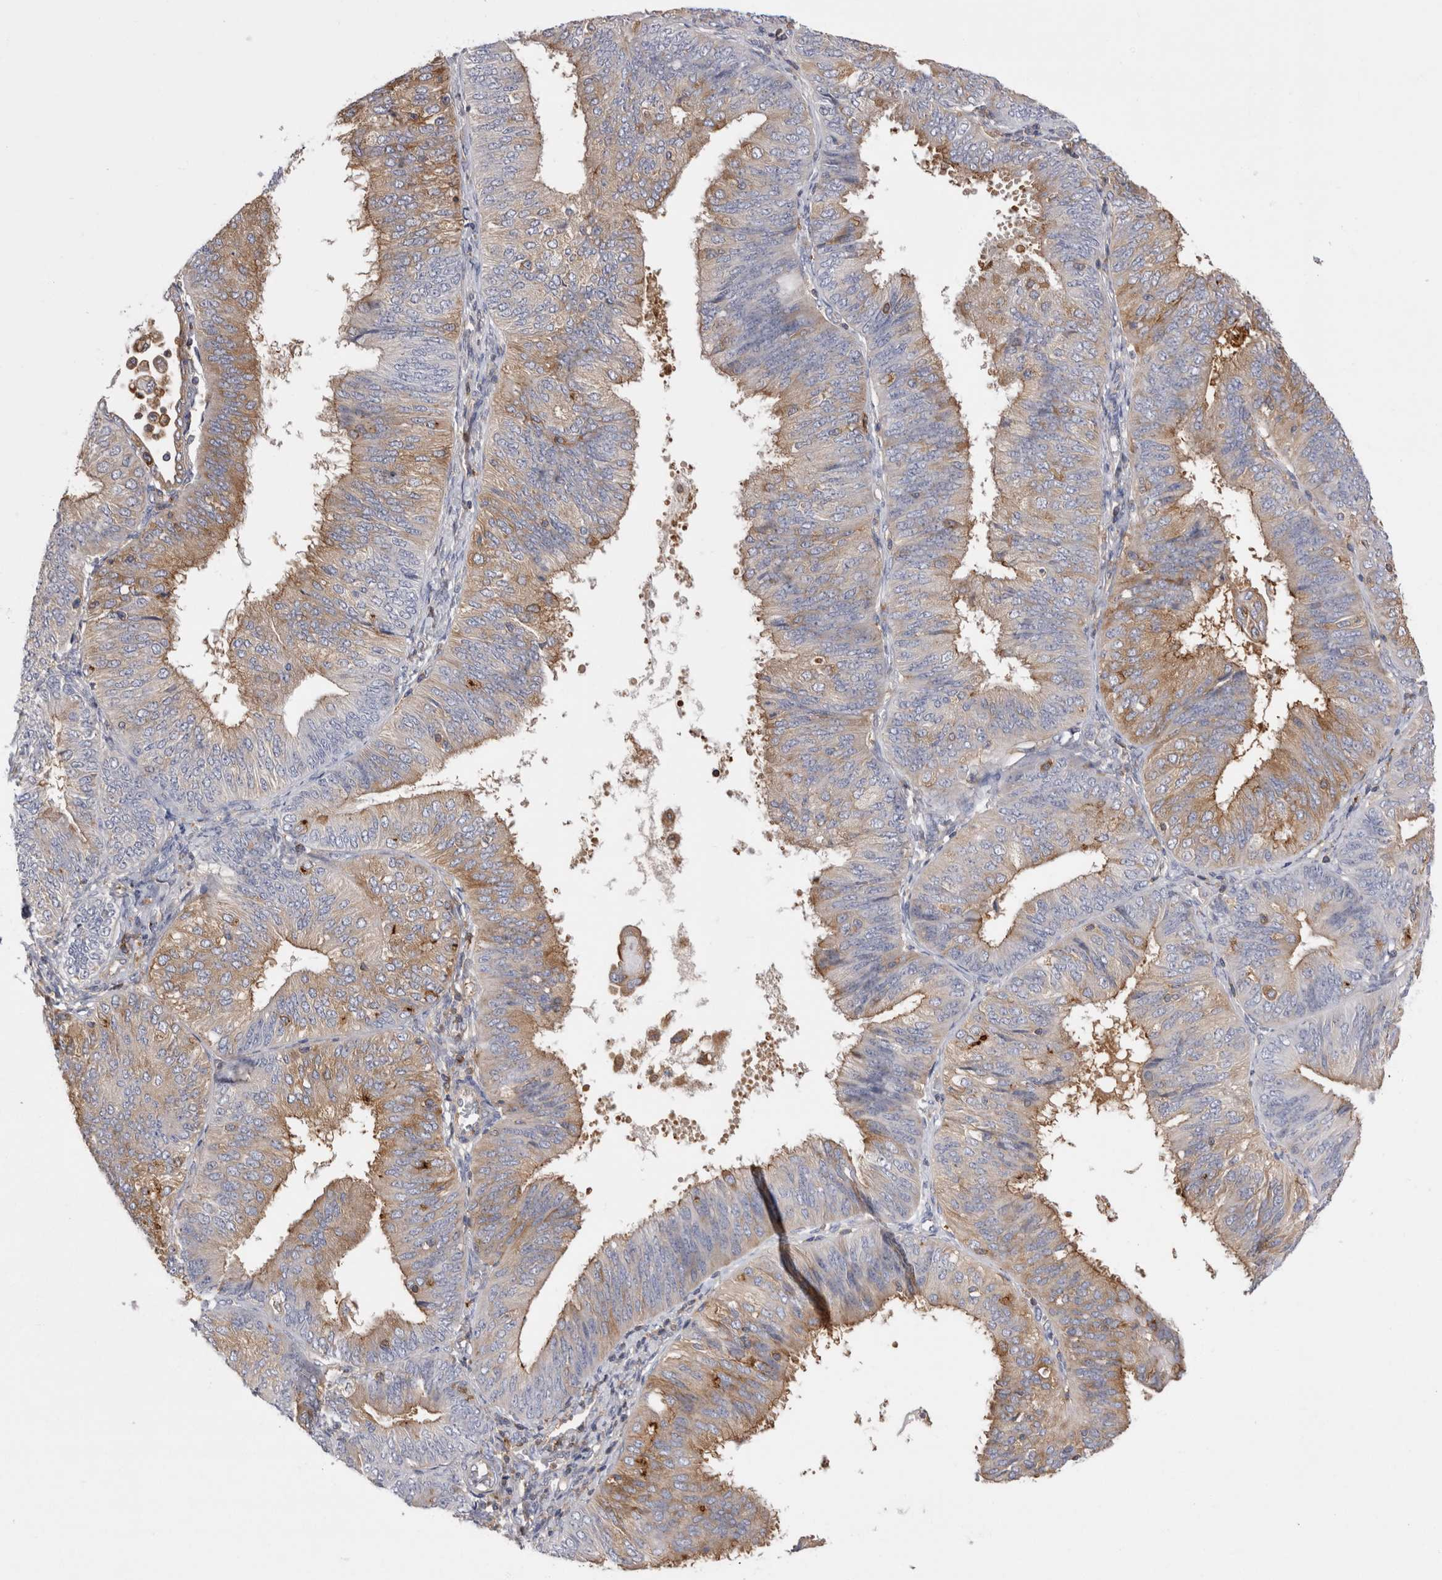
{"staining": {"intensity": "moderate", "quantity": "25%-75%", "location": "cytoplasmic/membranous"}, "tissue": "endometrial cancer", "cell_type": "Tumor cells", "image_type": "cancer", "snomed": [{"axis": "morphology", "description": "Adenocarcinoma, NOS"}, {"axis": "topography", "description": "Endometrium"}], "caption": "A brown stain shows moderate cytoplasmic/membranous expression of a protein in human adenocarcinoma (endometrial) tumor cells. (DAB IHC, brown staining for protein, blue staining for nuclei).", "gene": "RAB11FIP1", "patient": {"sex": "female", "age": 58}}